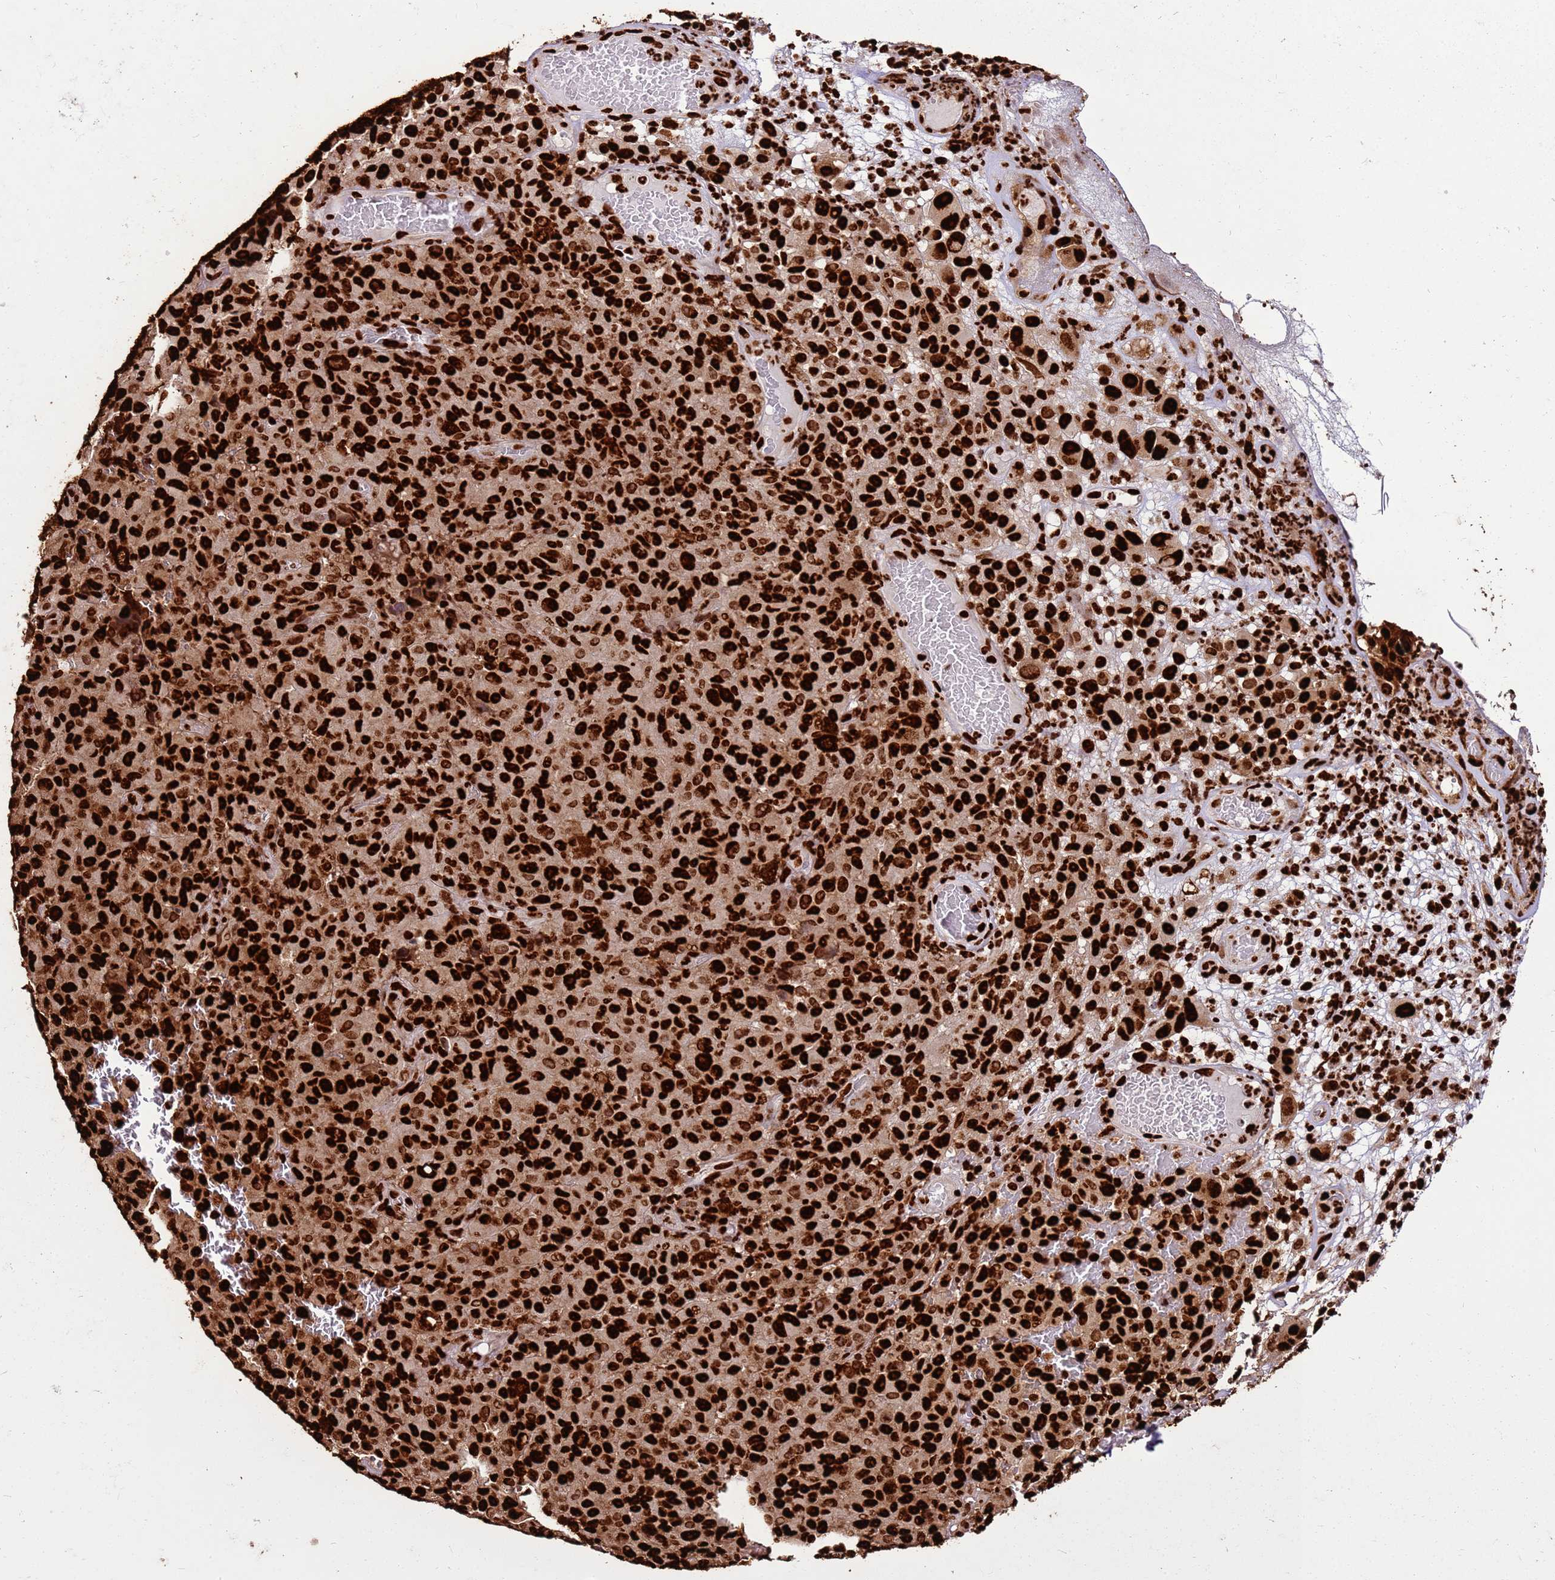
{"staining": {"intensity": "strong", "quantity": ">75%", "location": "nuclear"}, "tissue": "melanoma", "cell_type": "Tumor cells", "image_type": "cancer", "snomed": [{"axis": "morphology", "description": "Malignant melanoma, NOS"}, {"axis": "topography", "description": "Skin"}], "caption": "High-magnification brightfield microscopy of malignant melanoma stained with DAB (brown) and counterstained with hematoxylin (blue). tumor cells exhibit strong nuclear expression is appreciated in about>75% of cells.", "gene": "HNRNPAB", "patient": {"sex": "female", "age": 82}}